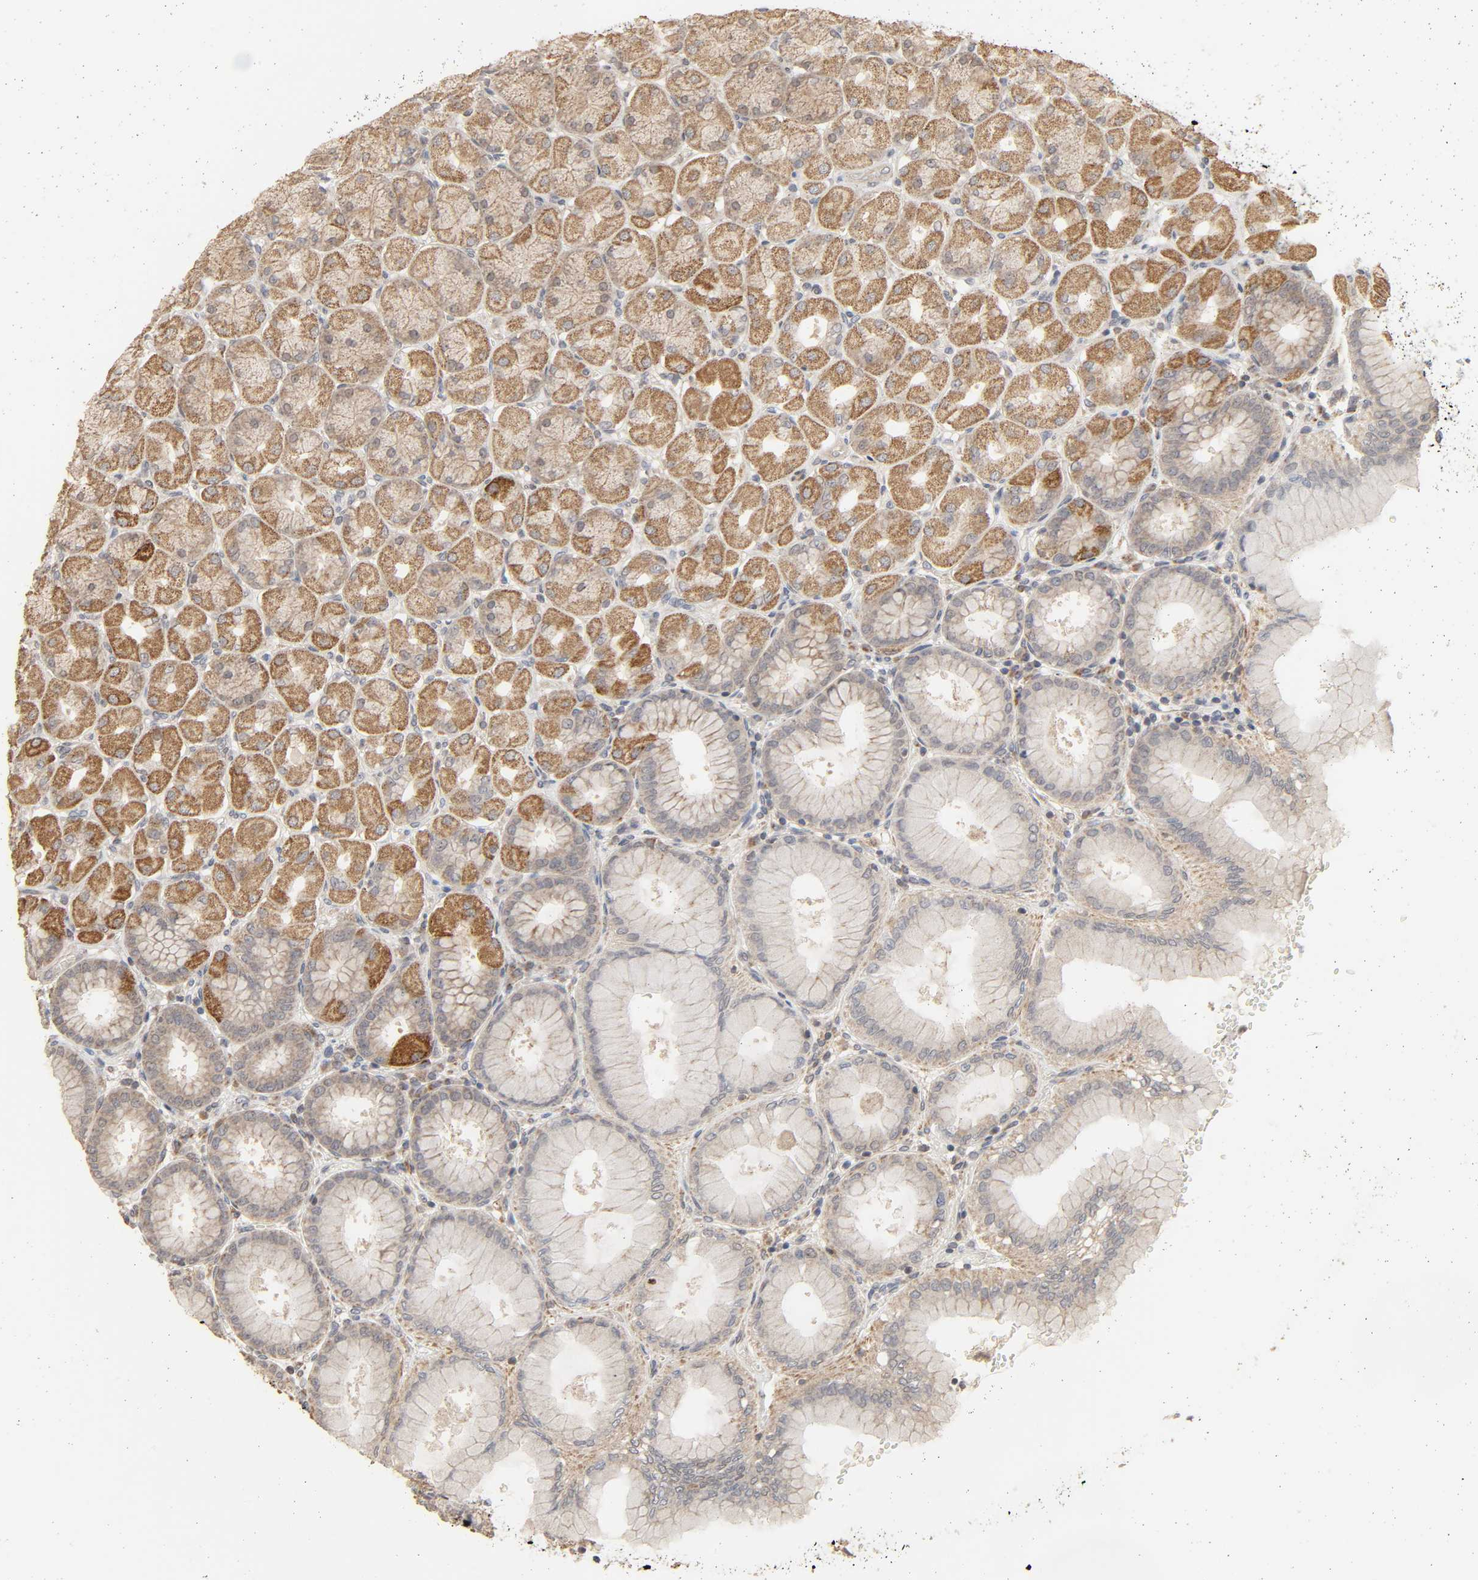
{"staining": {"intensity": "weak", "quantity": ">75%", "location": "cytoplasmic/membranous"}, "tissue": "stomach", "cell_type": "Glandular cells", "image_type": "normal", "snomed": [{"axis": "morphology", "description": "Normal tissue, NOS"}, {"axis": "topography", "description": "Stomach, upper"}], "caption": "An image of stomach stained for a protein shows weak cytoplasmic/membranous brown staining in glandular cells. Using DAB (3,3'-diaminobenzidine) (brown) and hematoxylin (blue) stains, captured at high magnification using brightfield microscopy.", "gene": "CLEC4E", "patient": {"sex": "female", "age": 56}}